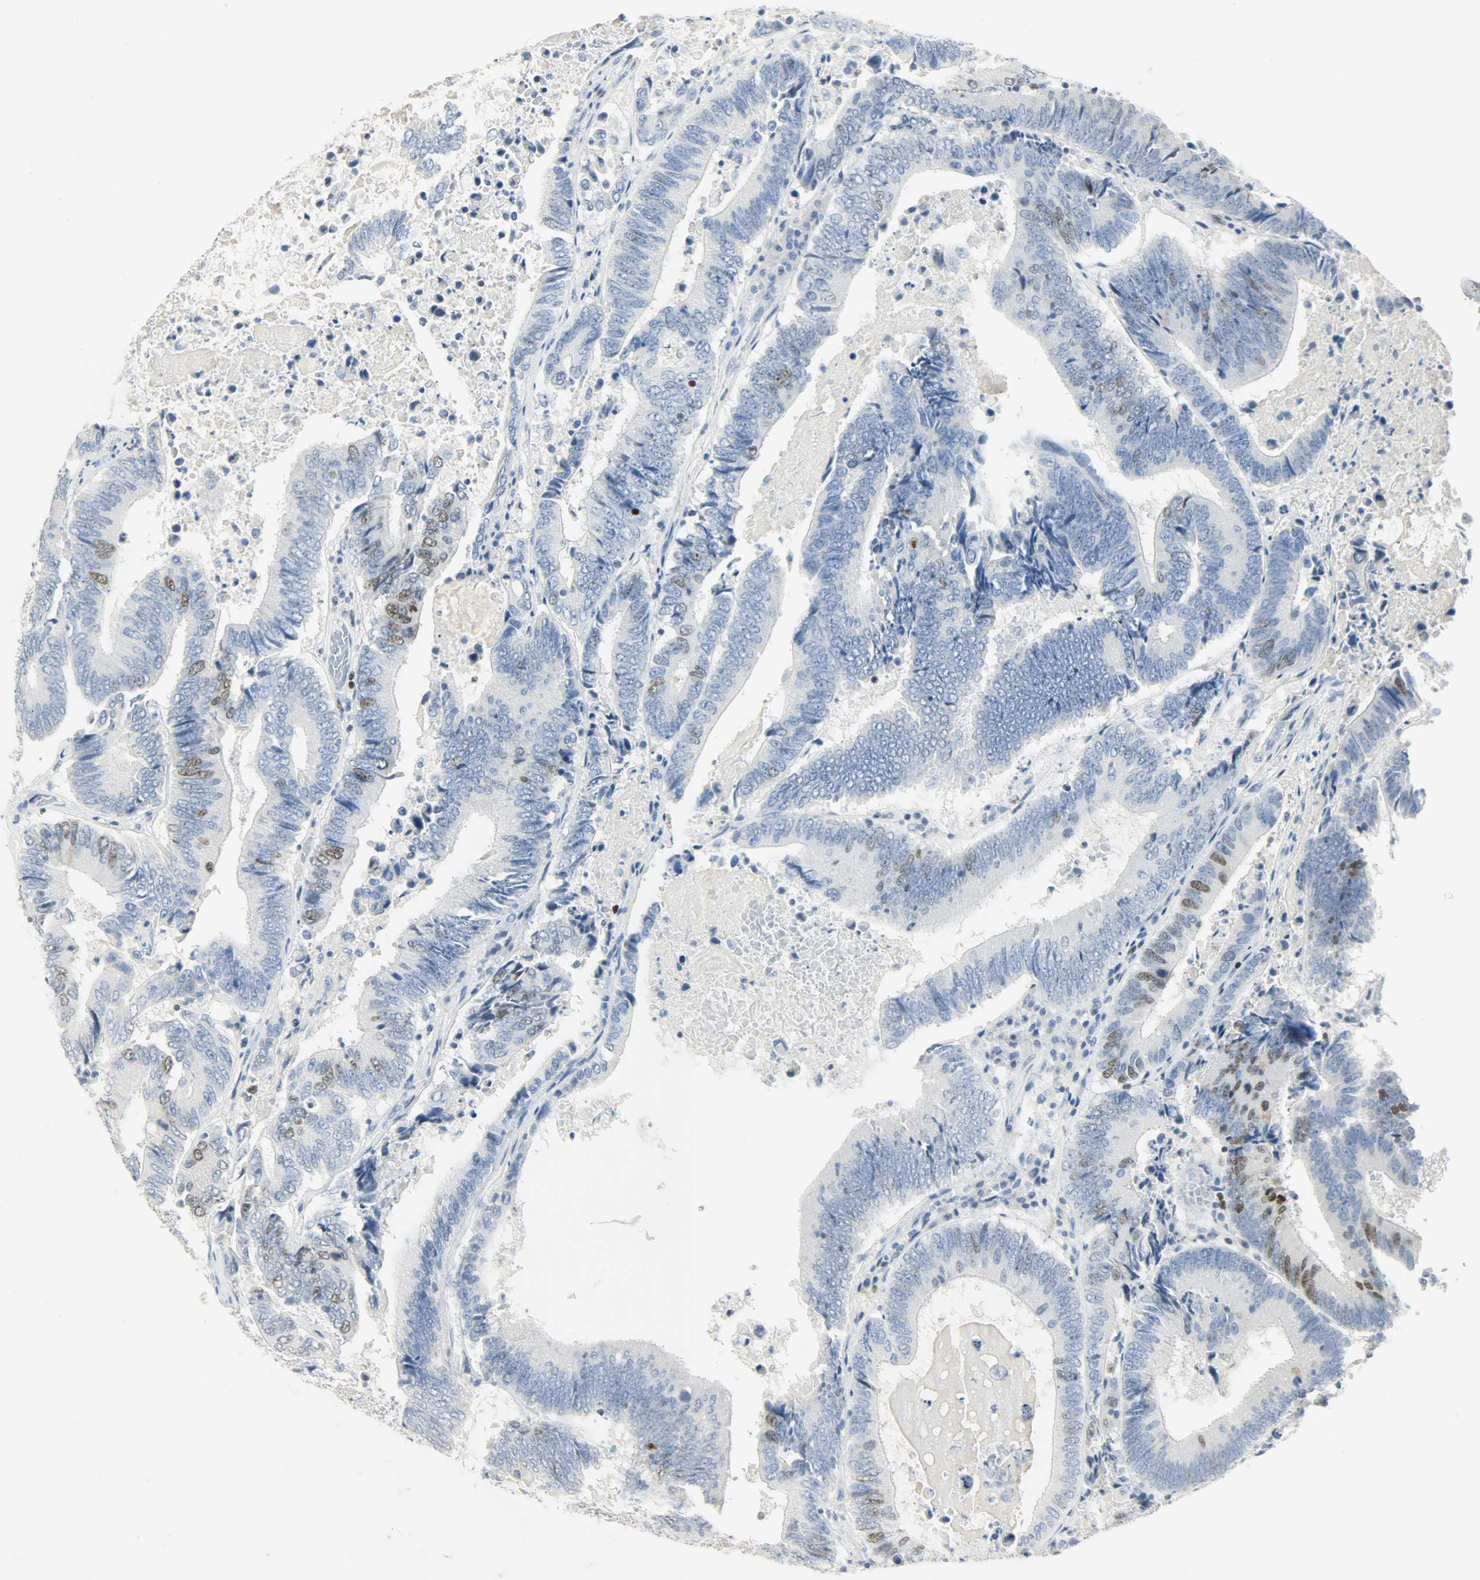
{"staining": {"intensity": "moderate", "quantity": "<25%", "location": "nuclear"}, "tissue": "colorectal cancer", "cell_type": "Tumor cells", "image_type": "cancer", "snomed": [{"axis": "morphology", "description": "Adenocarcinoma, NOS"}, {"axis": "topography", "description": "Colon"}], "caption": "A low amount of moderate nuclear staining is identified in approximately <25% of tumor cells in colorectal adenocarcinoma tissue. (DAB (3,3'-diaminobenzidine) = brown stain, brightfield microscopy at high magnification).", "gene": "HELLS", "patient": {"sex": "female", "age": 78}}